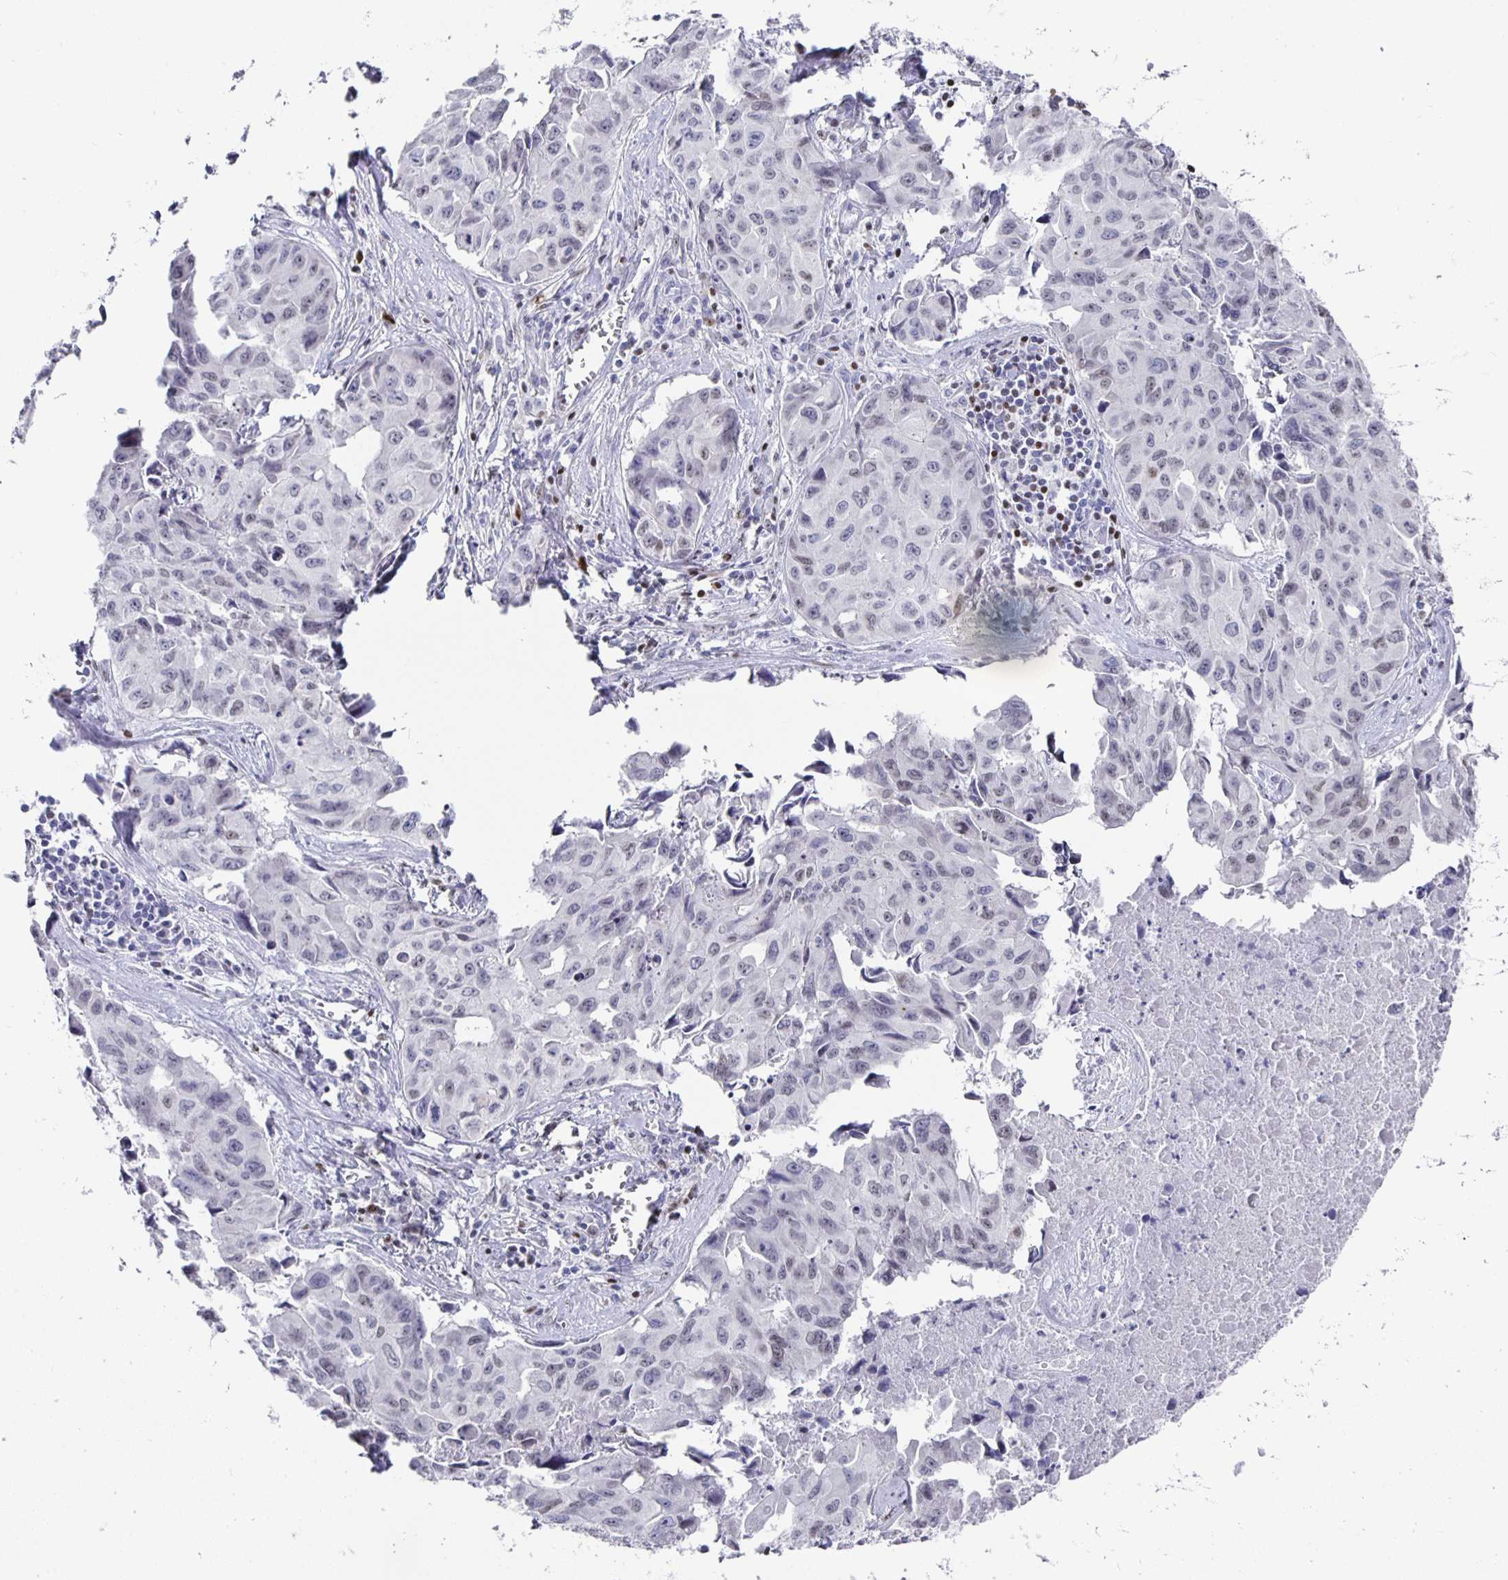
{"staining": {"intensity": "negative", "quantity": "none", "location": "none"}, "tissue": "lung cancer", "cell_type": "Tumor cells", "image_type": "cancer", "snomed": [{"axis": "morphology", "description": "Adenocarcinoma, NOS"}, {"axis": "topography", "description": "Lymph node"}, {"axis": "topography", "description": "Lung"}], "caption": "Adenocarcinoma (lung) was stained to show a protein in brown. There is no significant expression in tumor cells.", "gene": "RUNX2", "patient": {"sex": "male", "age": 64}}